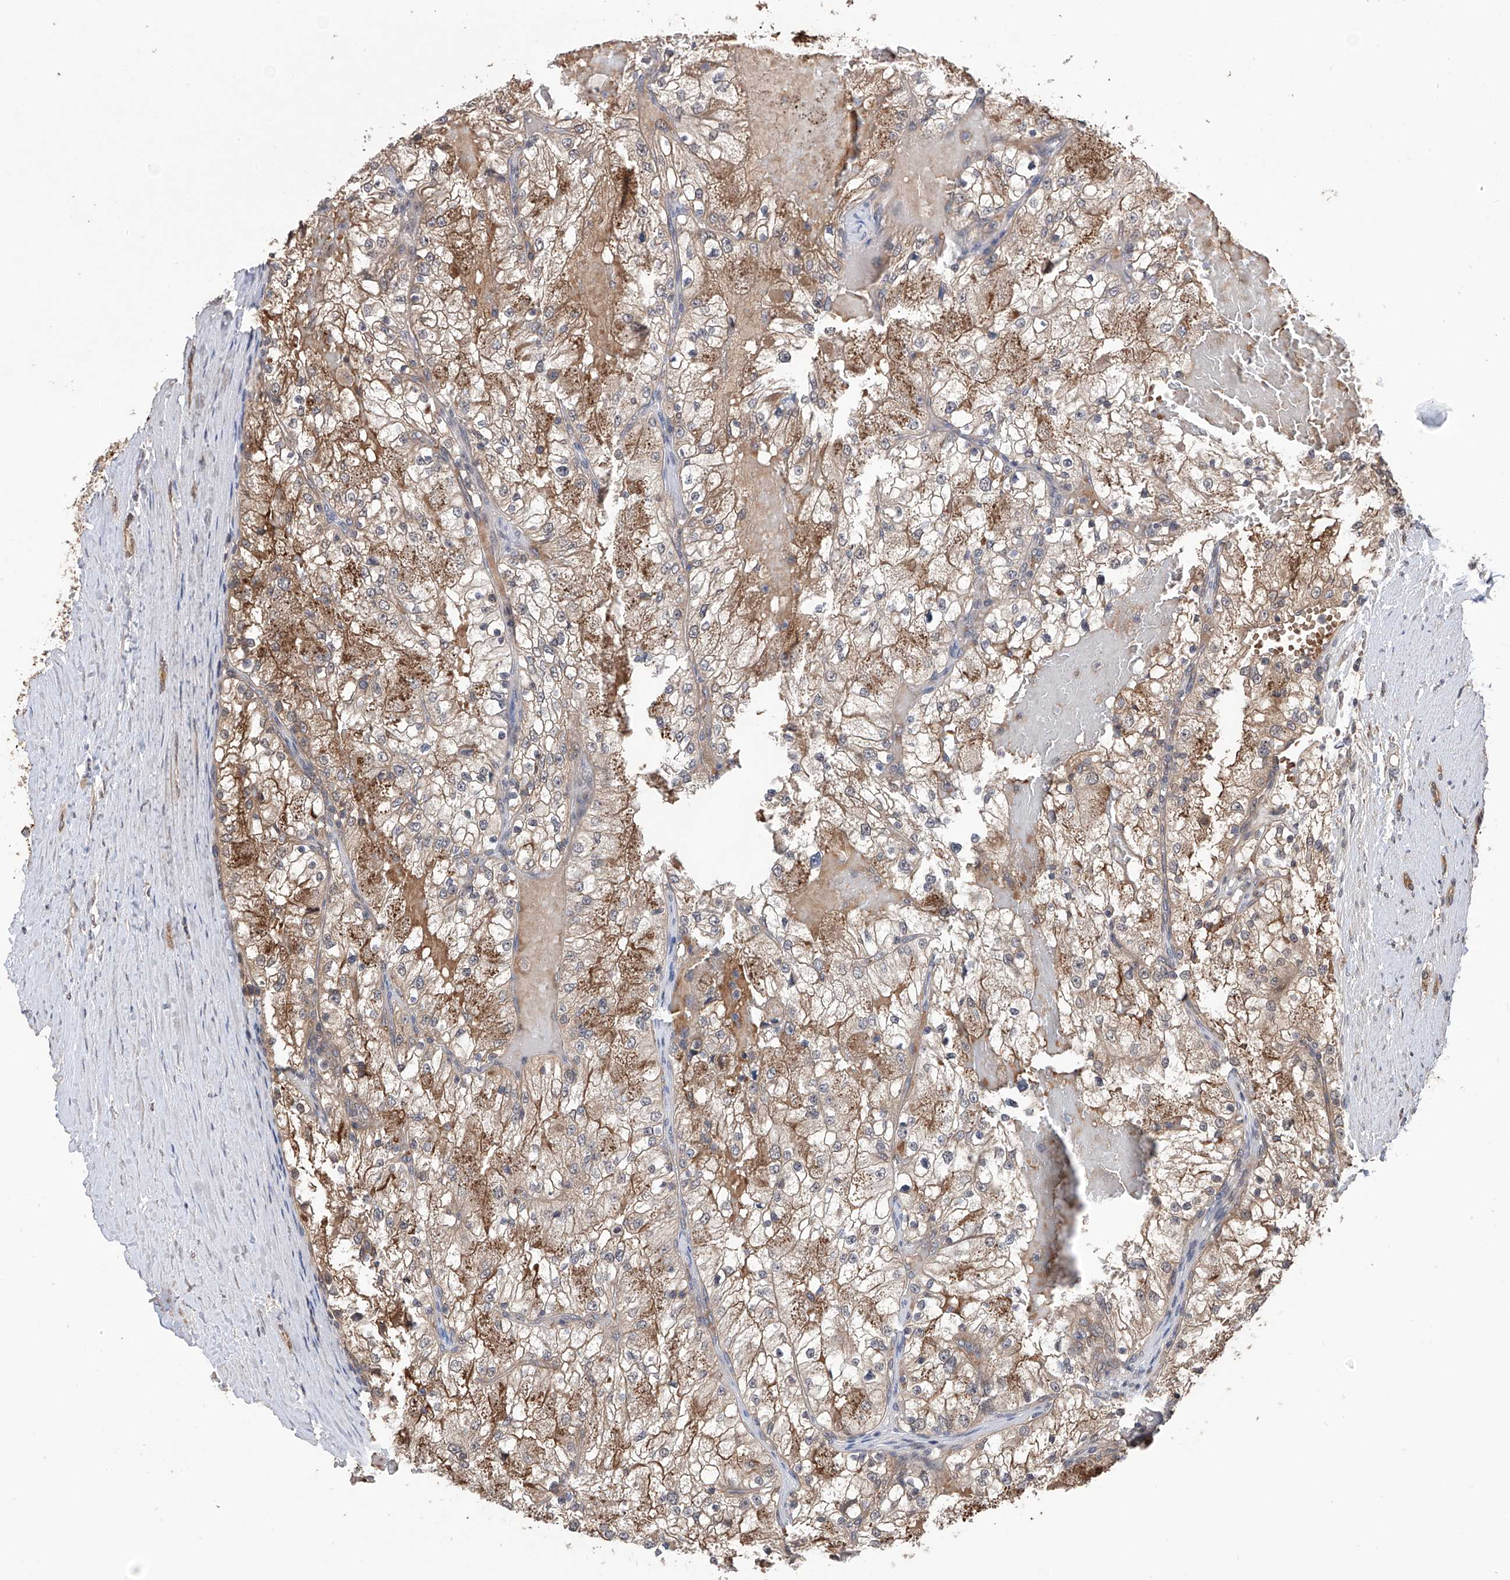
{"staining": {"intensity": "moderate", "quantity": ">75%", "location": "cytoplasmic/membranous"}, "tissue": "renal cancer", "cell_type": "Tumor cells", "image_type": "cancer", "snomed": [{"axis": "morphology", "description": "Normal tissue, NOS"}, {"axis": "morphology", "description": "Adenocarcinoma, NOS"}, {"axis": "topography", "description": "Kidney"}], "caption": "Moderate cytoplasmic/membranous expression for a protein is appreciated in approximately >75% of tumor cells of renal cancer using immunohistochemistry.", "gene": "LYSMD4", "patient": {"sex": "male", "age": 68}}